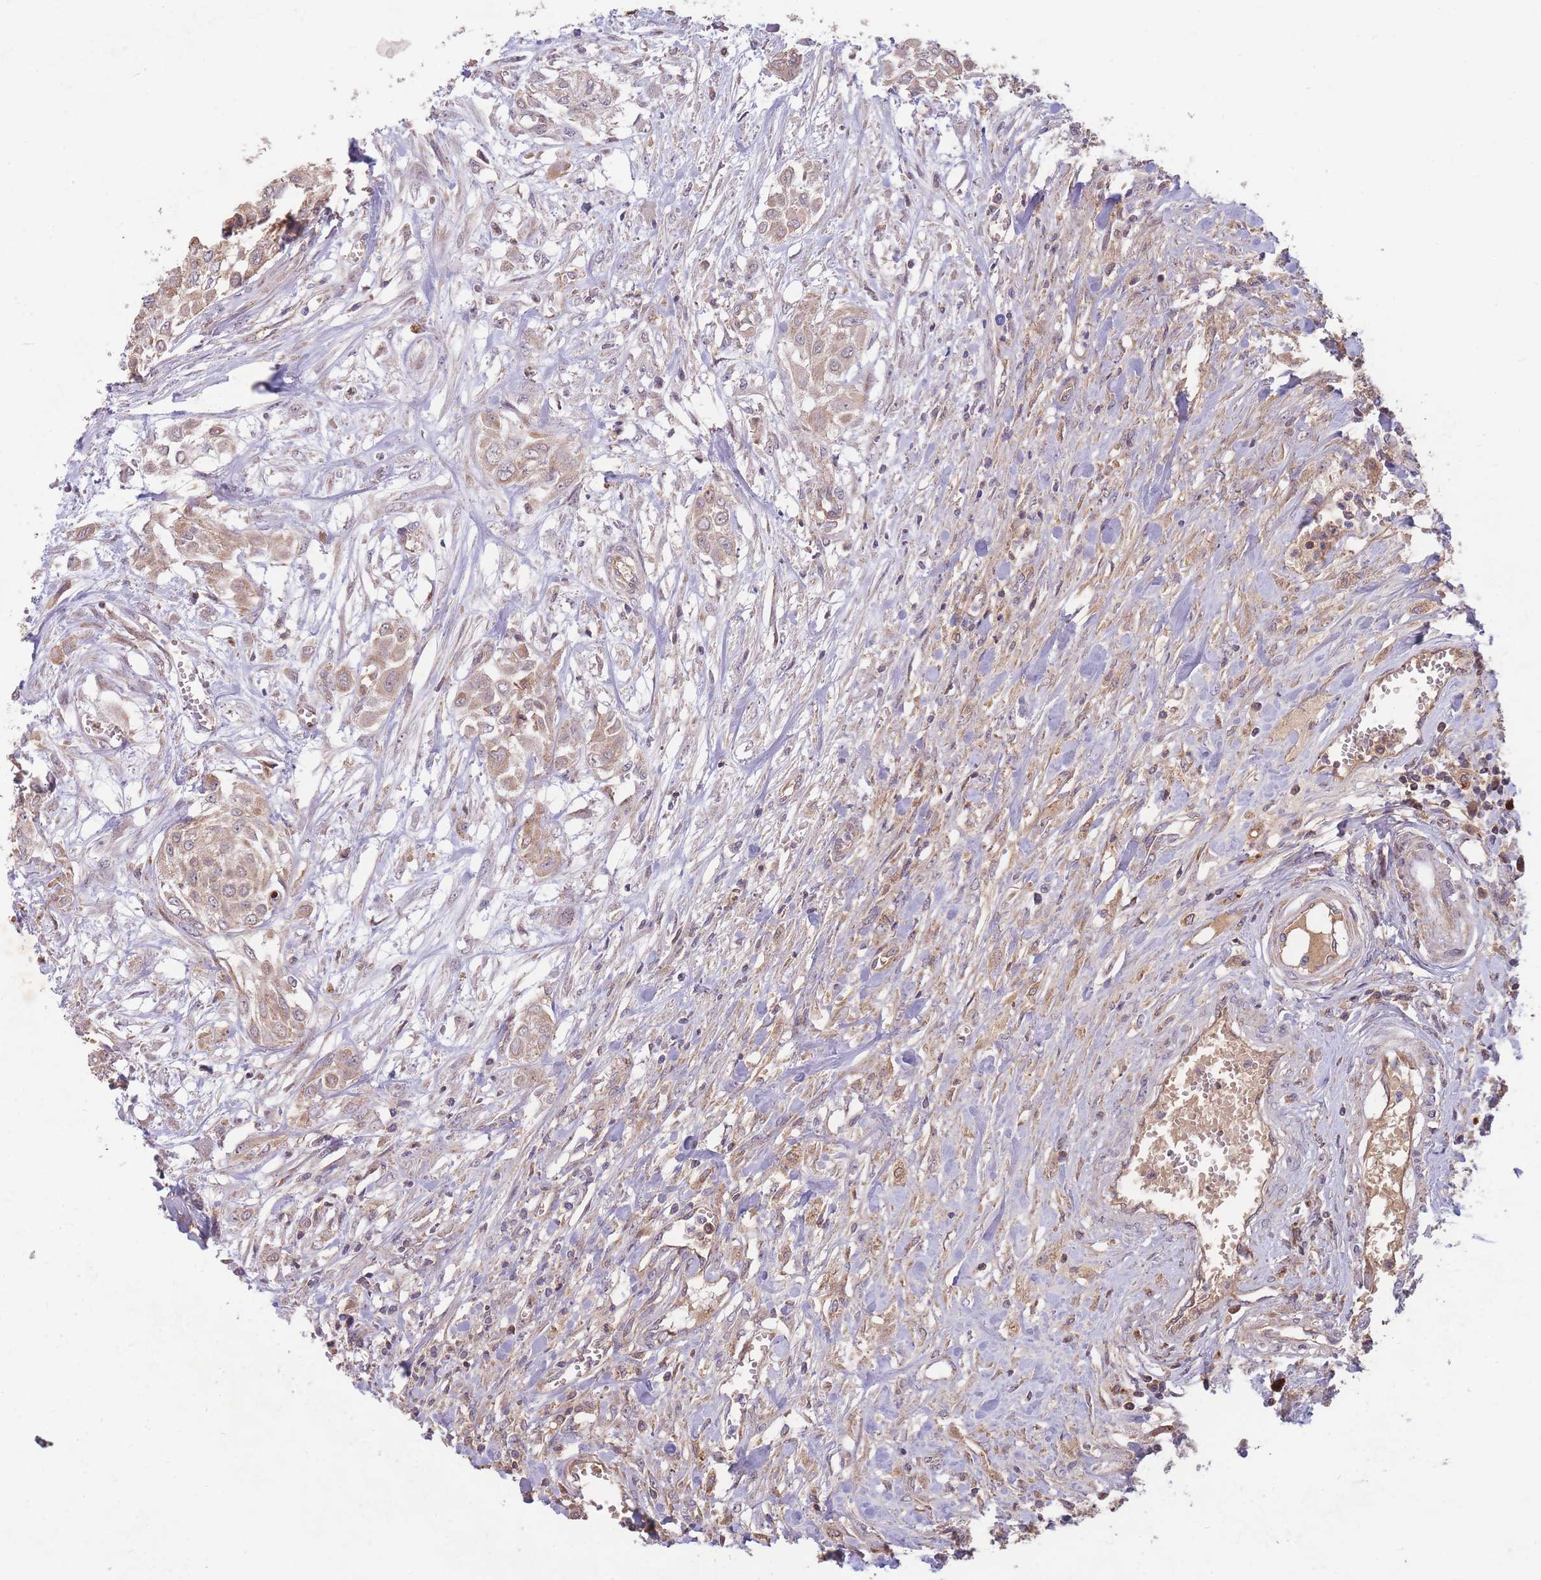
{"staining": {"intensity": "moderate", "quantity": ">75%", "location": "cytoplasmic/membranous"}, "tissue": "urothelial cancer", "cell_type": "Tumor cells", "image_type": "cancer", "snomed": [{"axis": "morphology", "description": "Urothelial carcinoma, High grade"}, {"axis": "topography", "description": "Urinary bladder"}], "caption": "High-magnification brightfield microscopy of urothelial carcinoma (high-grade) stained with DAB (3,3'-diaminobenzidine) (brown) and counterstained with hematoxylin (blue). tumor cells exhibit moderate cytoplasmic/membranous staining is present in approximately>75% of cells.", "gene": "PTPMT1", "patient": {"sex": "male", "age": 57}}